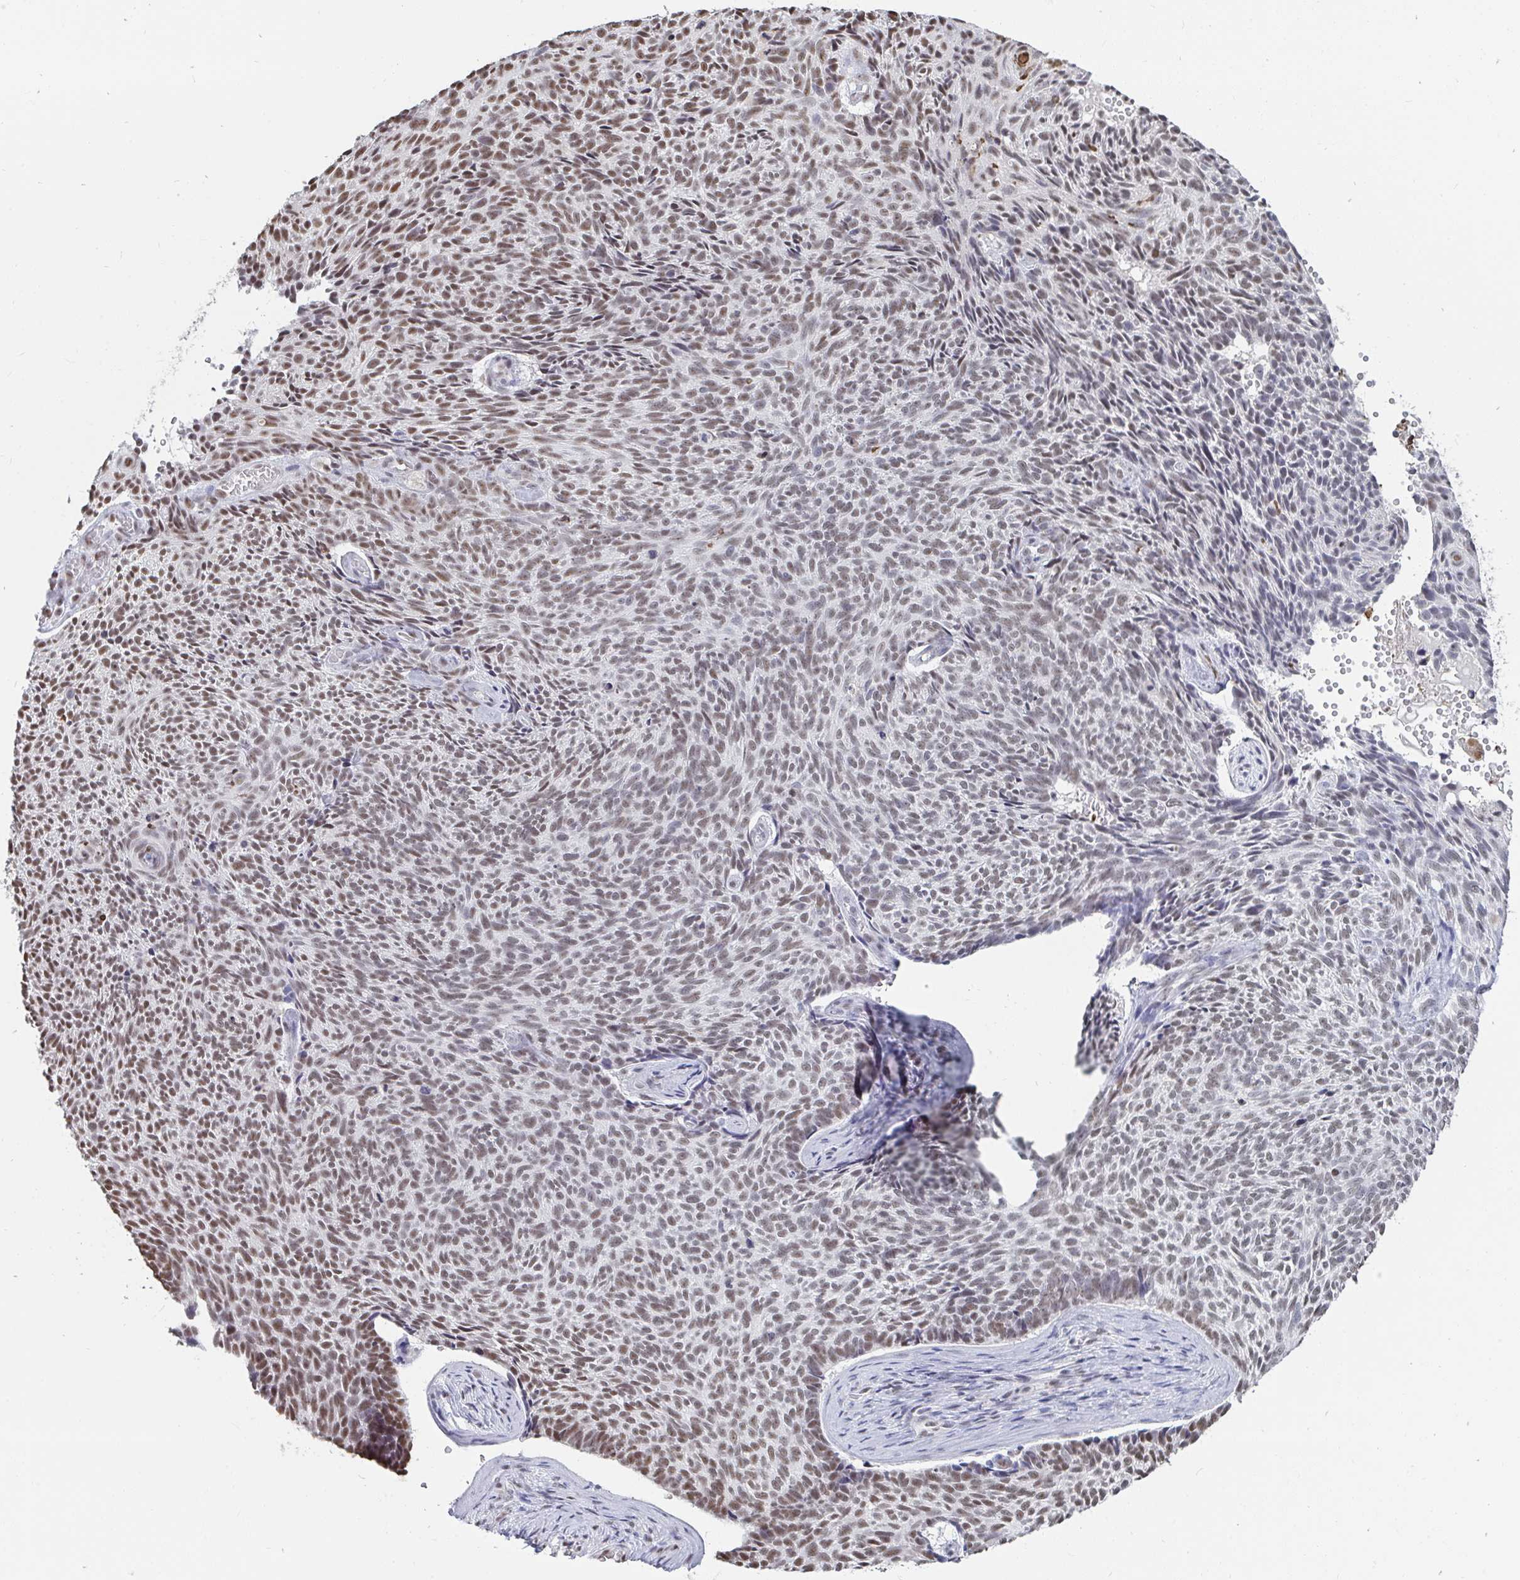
{"staining": {"intensity": "moderate", "quantity": "25%-75%", "location": "nuclear"}, "tissue": "skin cancer", "cell_type": "Tumor cells", "image_type": "cancer", "snomed": [{"axis": "morphology", "description": "Basal cell carcinoma"}, {"axis": "topography", "description": "Skin"}], "caption": "Immunohistochemistry (IHC) micrograph of neoplastic tissue: skin cancer (basal cell carcinoma) stained using IHC reveals medium levels of moderate protein expression localized specifically in the nuclear of tumor cells, appearing as a nuclear brown color.", "gene": "TRIP12", "patient": {"sex": "female", "age": 80}}